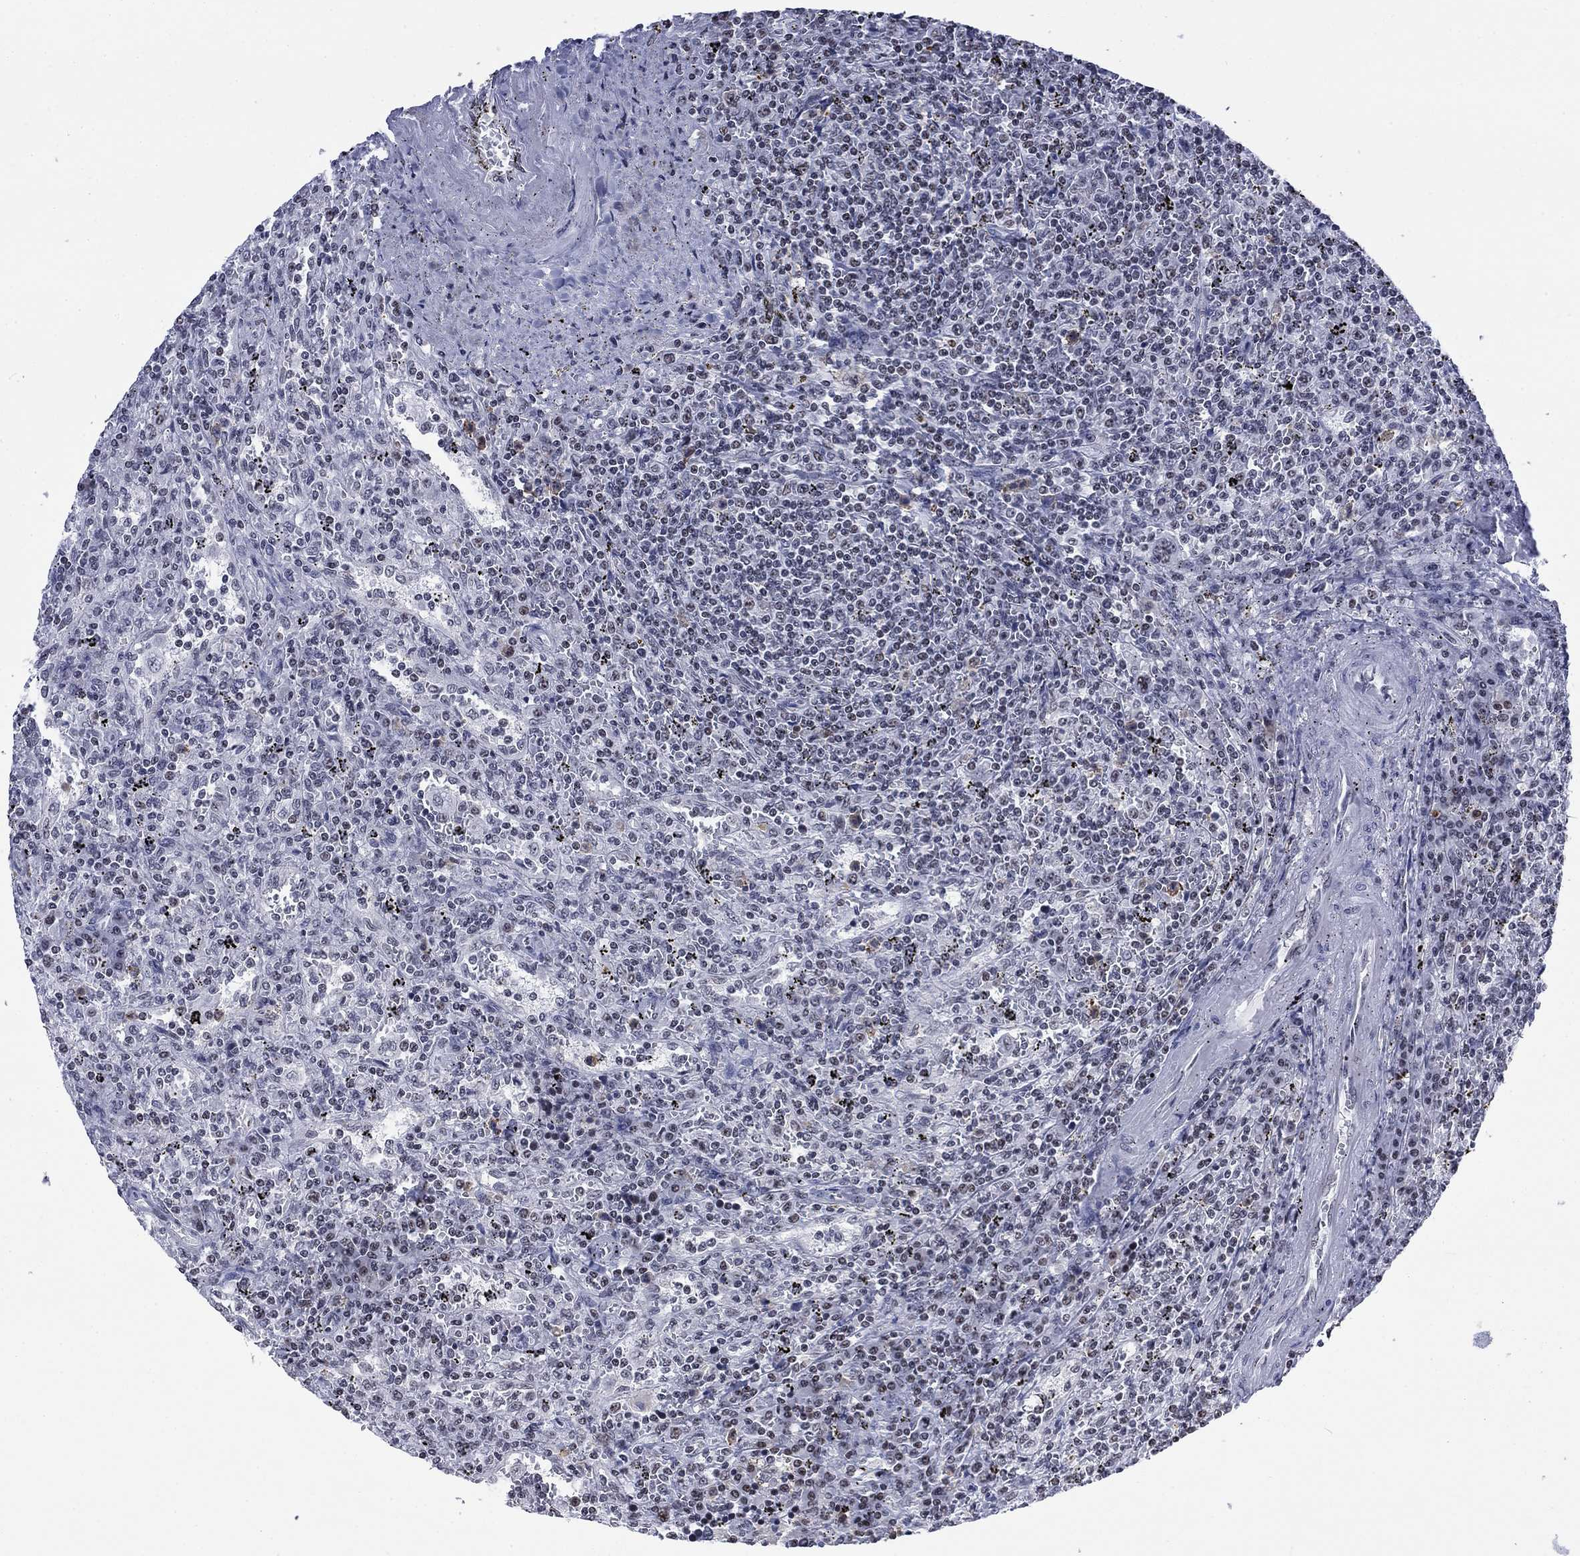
{"staining": {"intensity": "negative", "quantity": "none", "location": "none"}, "tissue": "lymphoma", "cell_type": "Tumor cells", "image_type": "cancer", "snomed": [{"axis": "morphology", "description": "Malignant lymphoma, non-Hodgkin's type, Low grade"}, {"axis": "topography", "description": "Spleen"}], "caption": "IHC of human malignant lymphoma, non-Hodgkin's type (low-grade) displays no positivity in tumor cells.", "gene": "CSRNP3", "patient": {"sex": "male", "age": 62}}